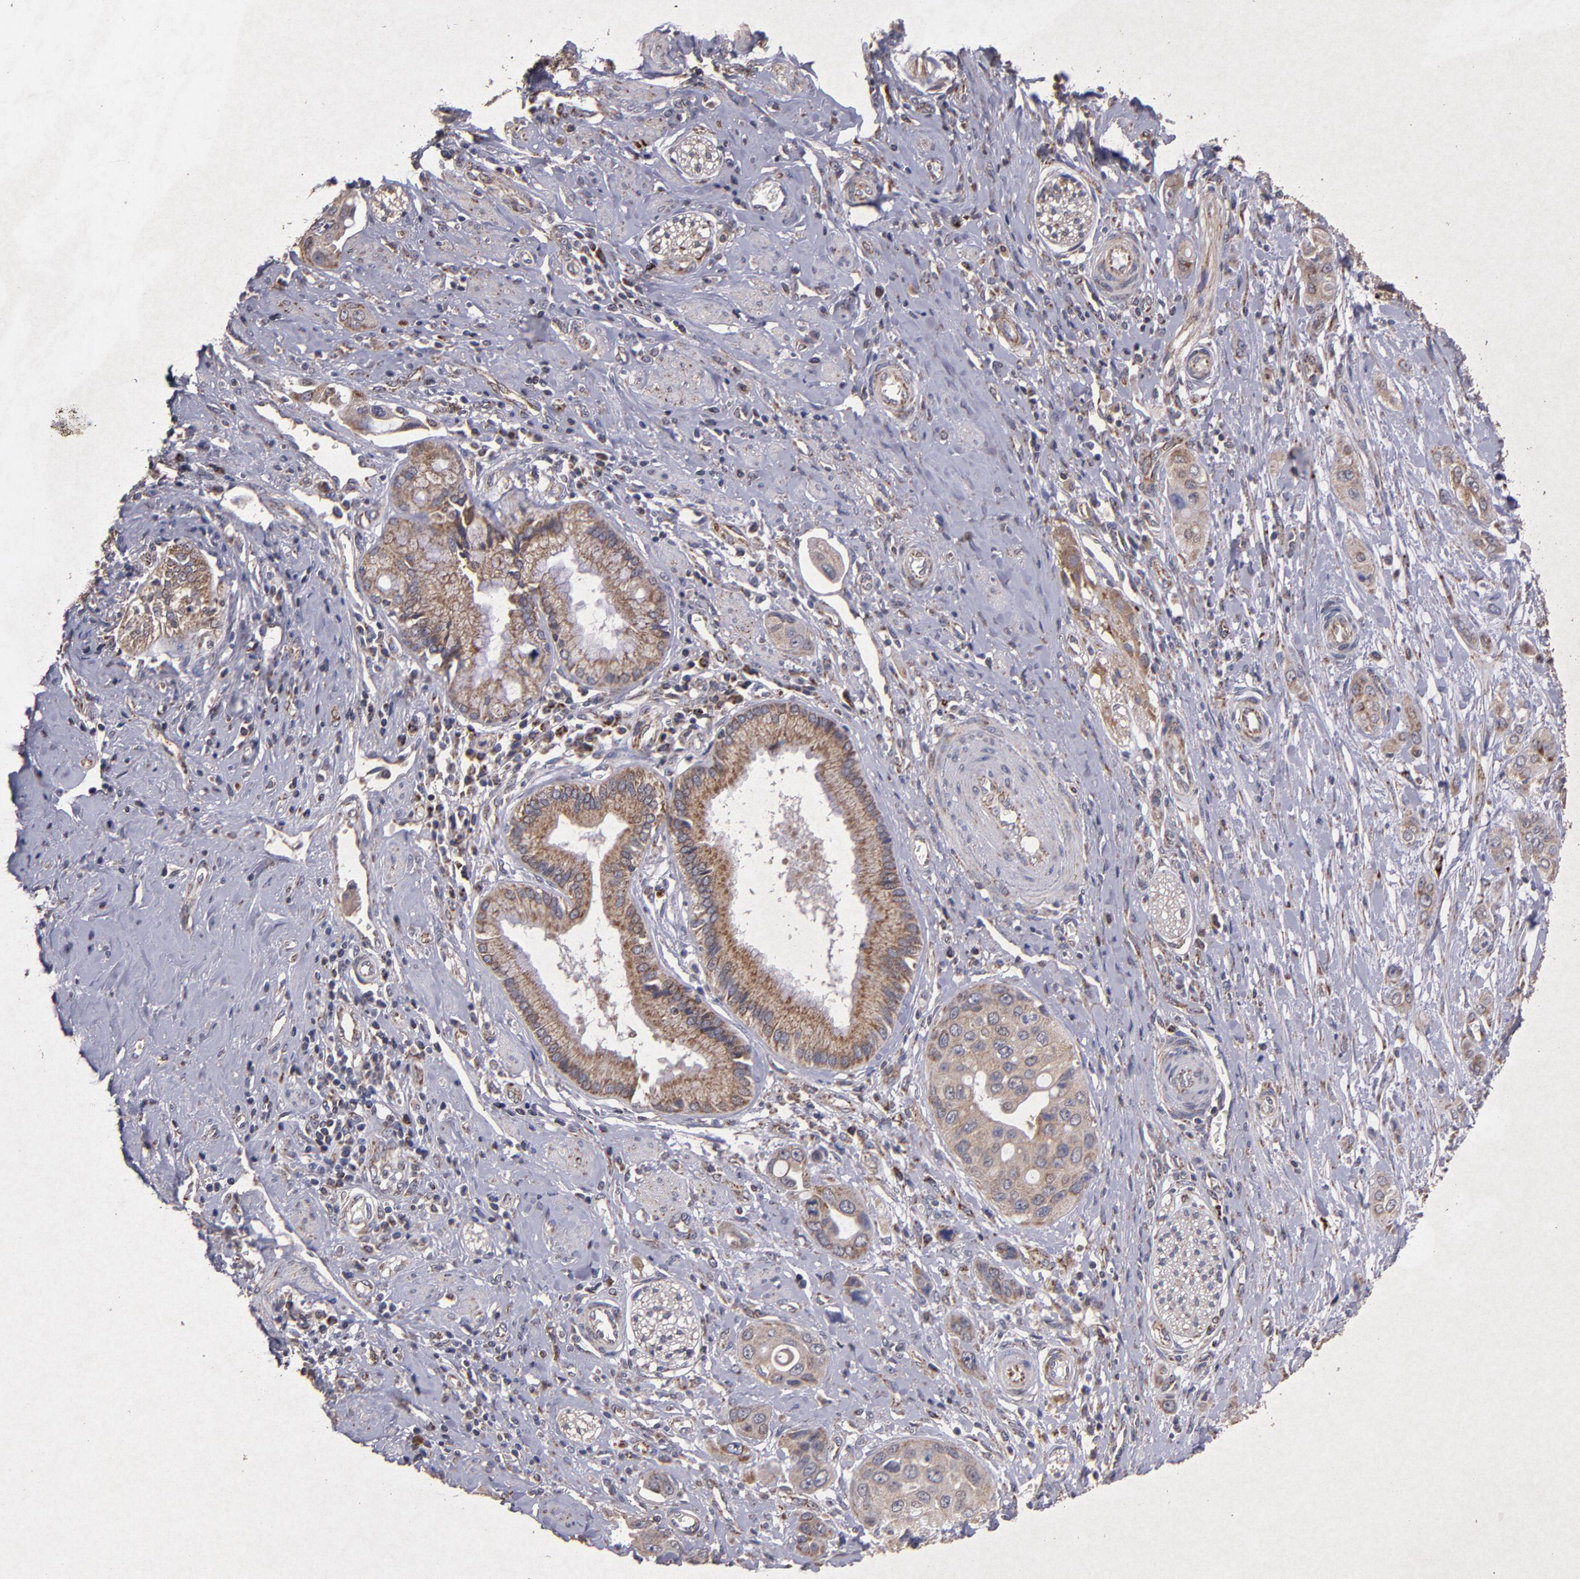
{"staining": {"intensity": "weak", "quantity": ">75%", "location": "cytoplasmic/membranous"}, "tissue": "pancreatic cancer", "cell_type": "Tumor cells", "image_type": "cancer", "snomed": [{"axis": "morphology", "description": "Adenocarcinoma, NOS"}, {"axis": "topography", "description": "Pancreas"}], "caption": "Brown immunohistochemical staining in adenocarcinoma (pancreatic) reveals weak cytoplasmic/membranous staining in about >75% of tumor cells.", "gene": "TIMM9", "patient": {"sex": "female", "age": 60}}